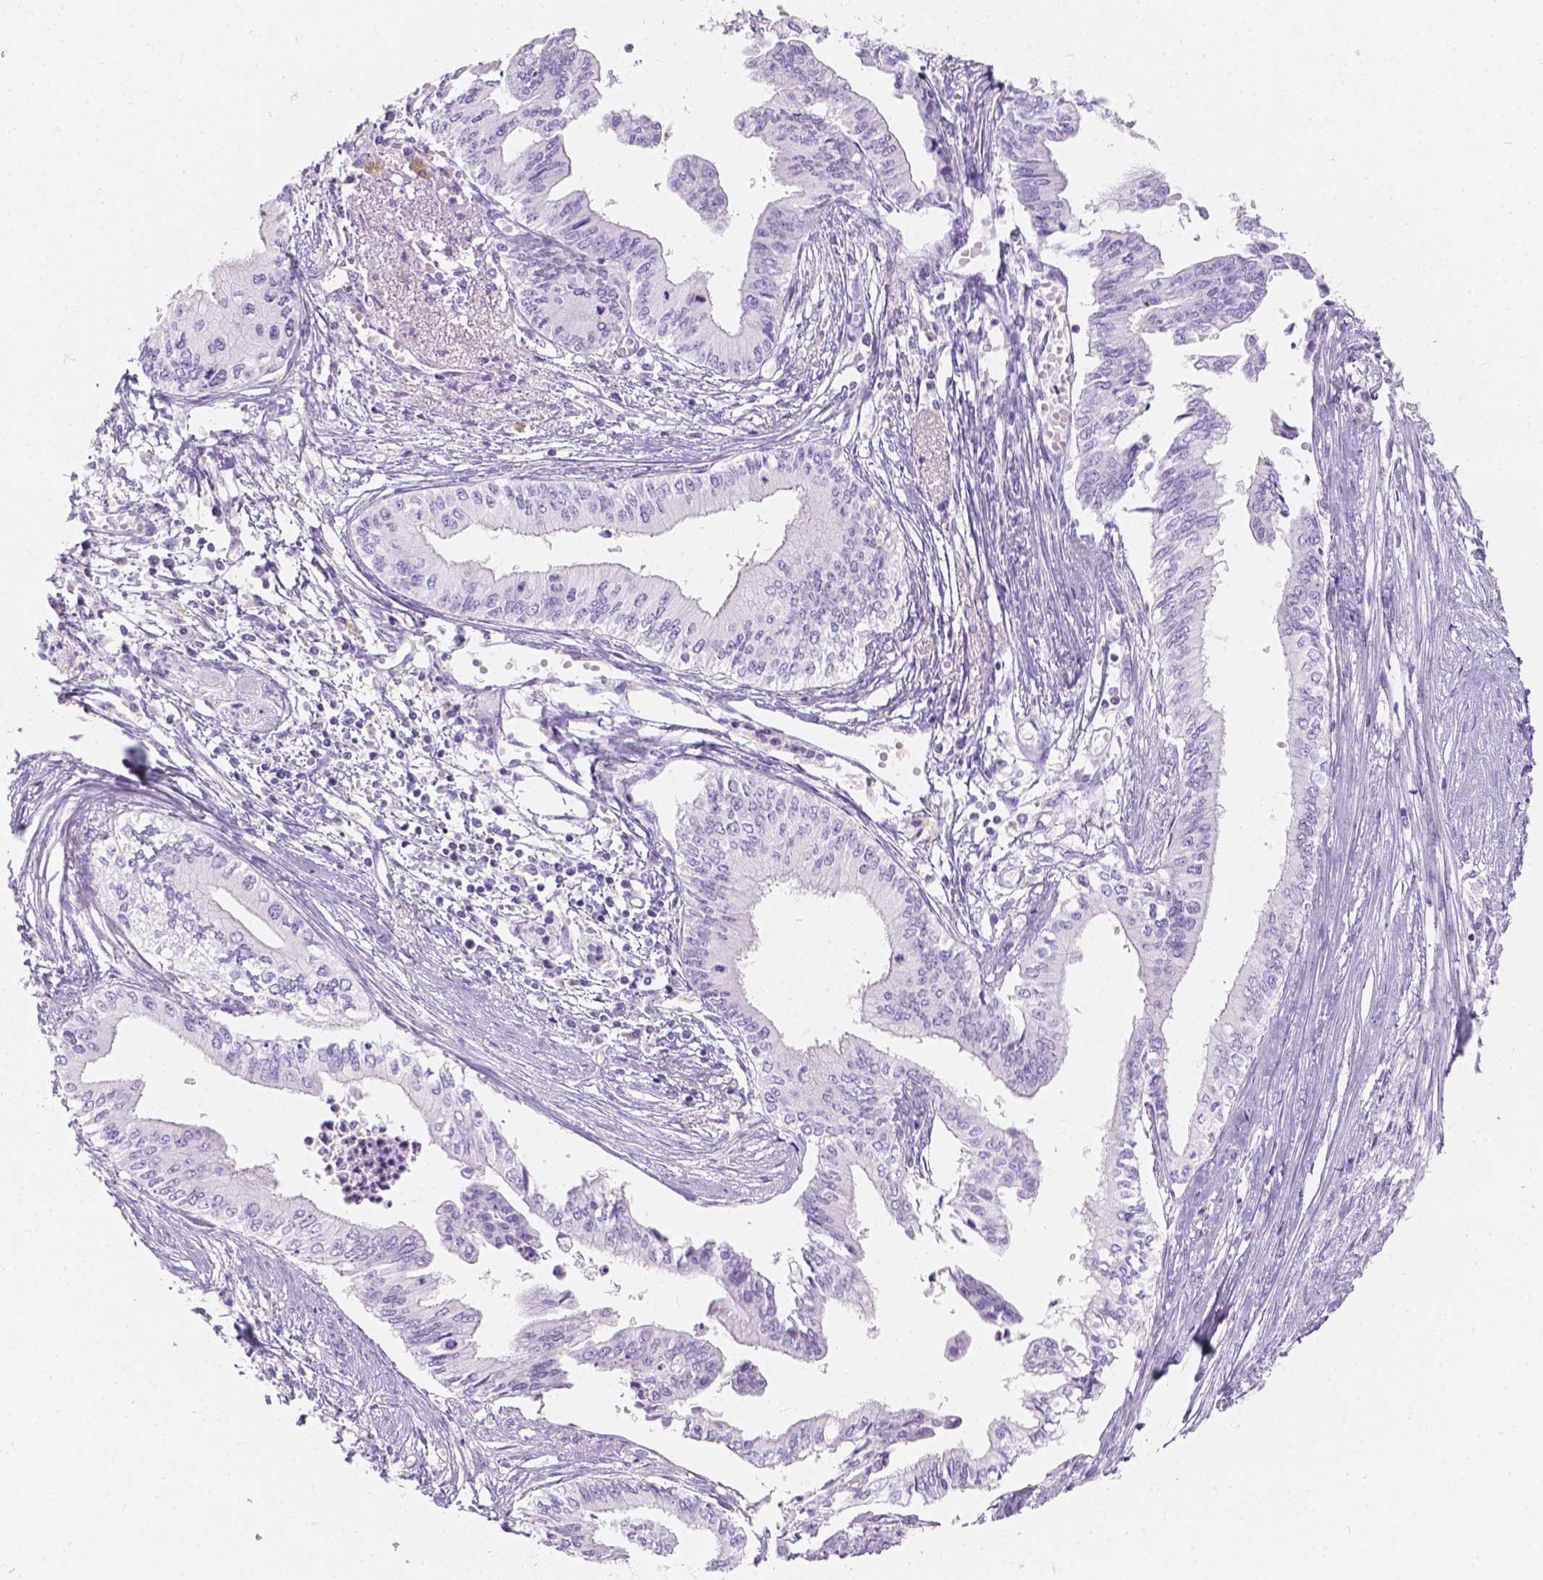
{"staining": {"intensity": "negative", "quantity": "none", "location": "none"}, "tissue": "pancreatic cancer", "cell_type": "Tumor cells", "image_type": "cancer", "snomed": [{"axis": "morphology", "description": "Adenocarcinoma, NOS"}, {"axis": "topography", "description": "Pancreas"}], "caption": "Tumor cells show no significant protein staining in pancreatic cancer (adenocarcinoma).", "gene": "GAL3ST2", "patient": {"sex": "female", "age": 61}}